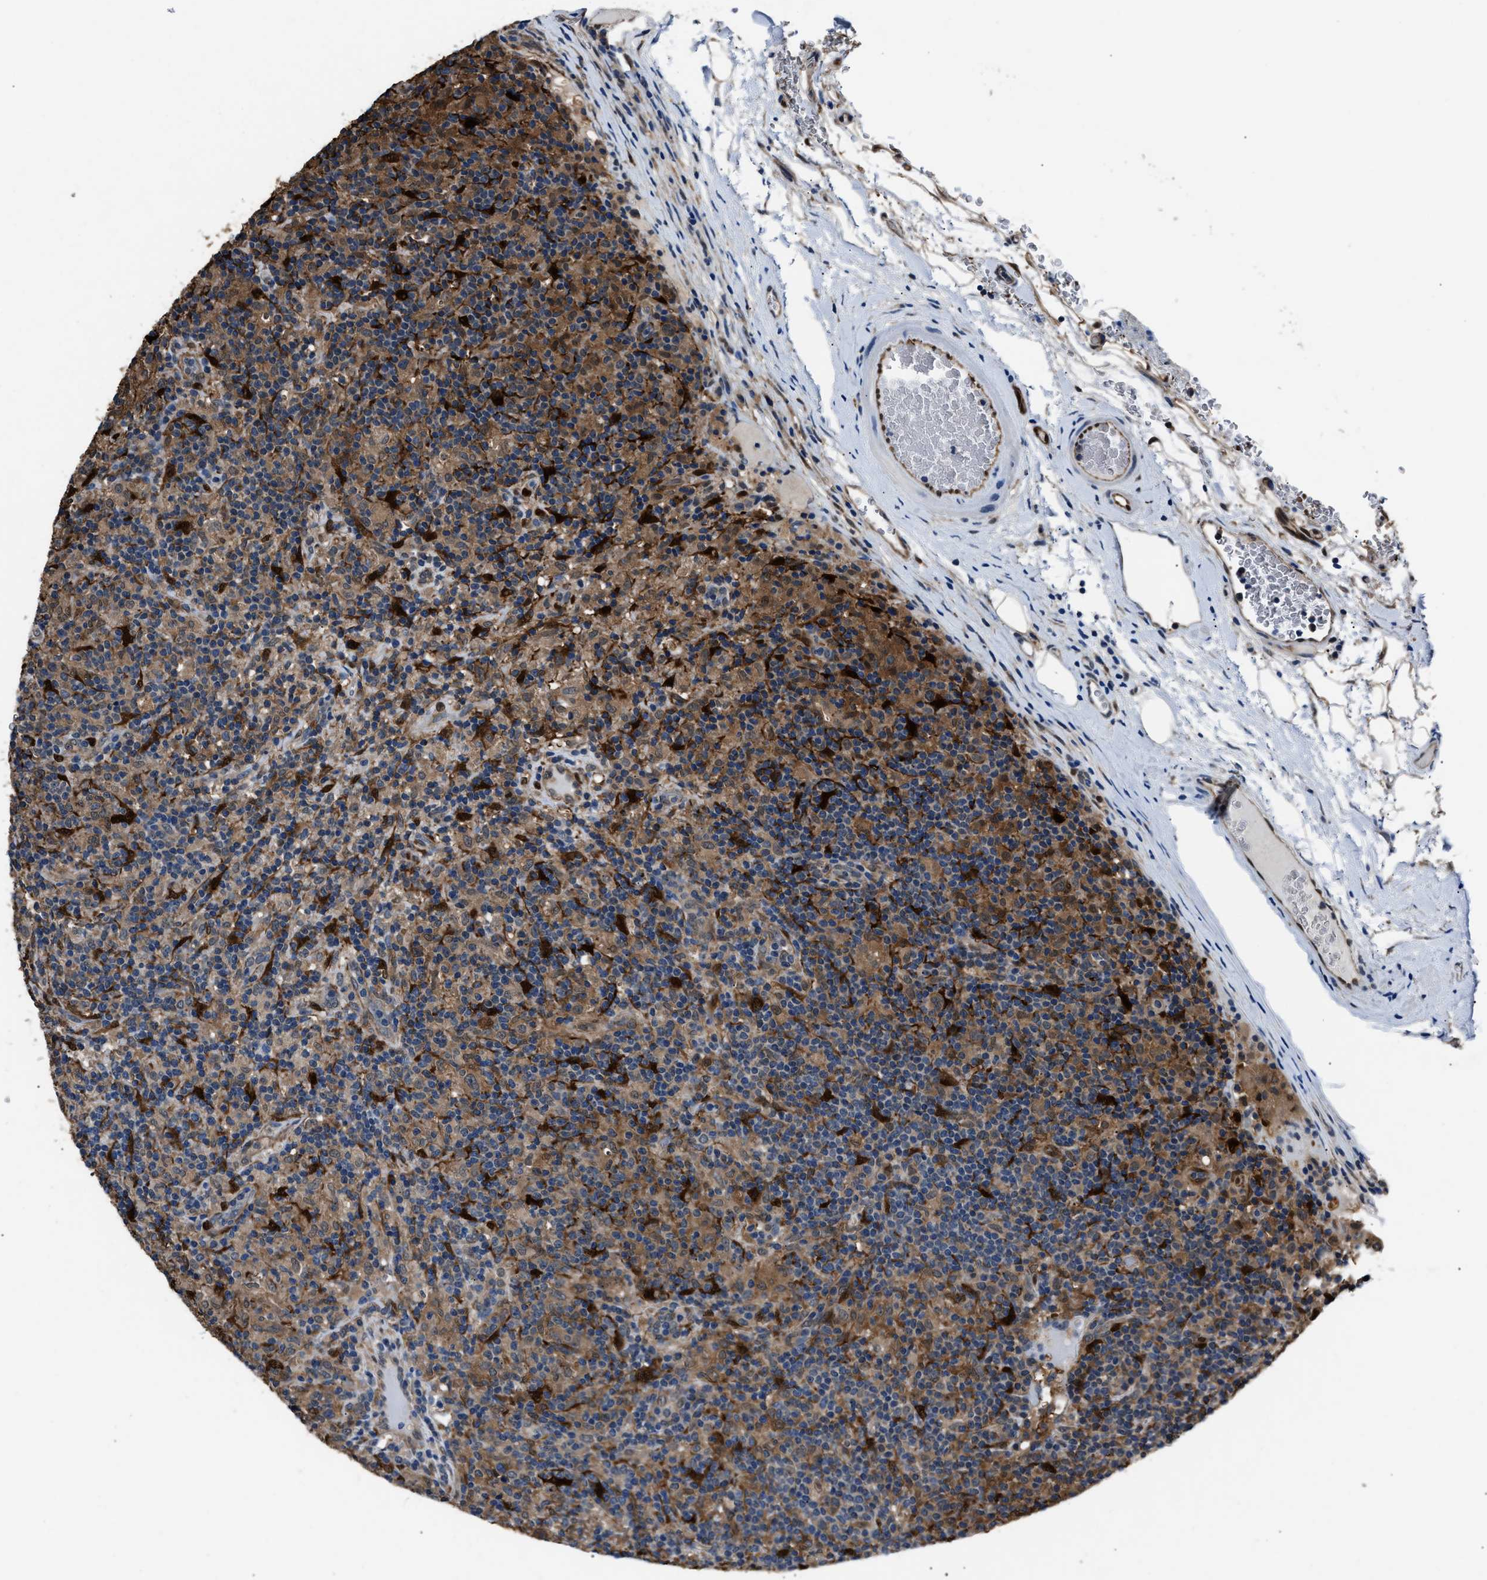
{"staining": {"intensity": "moderate", "quantity": ">75%", "location": "cytoplasmic/membranous"}, "tissue": "lymphoma", "cell_type": "Tumor cells", "image_type": "cancer", "snomed": [{"axis": "morphology", "description": "Hodgkin's disease, NOS"}, {"axis": "topography", "description": "Lymph node"}], "caption": "Lymphoma was stained to show a protein in brown. There is medium levels of moderate cytoplasmic/membranous expression in about >75% of tumor cells. (DAB = brown stain, brightfield microscopy at high magnification).", "gene": "PPA1", "patient": {"sex": "male", "age": 70}}